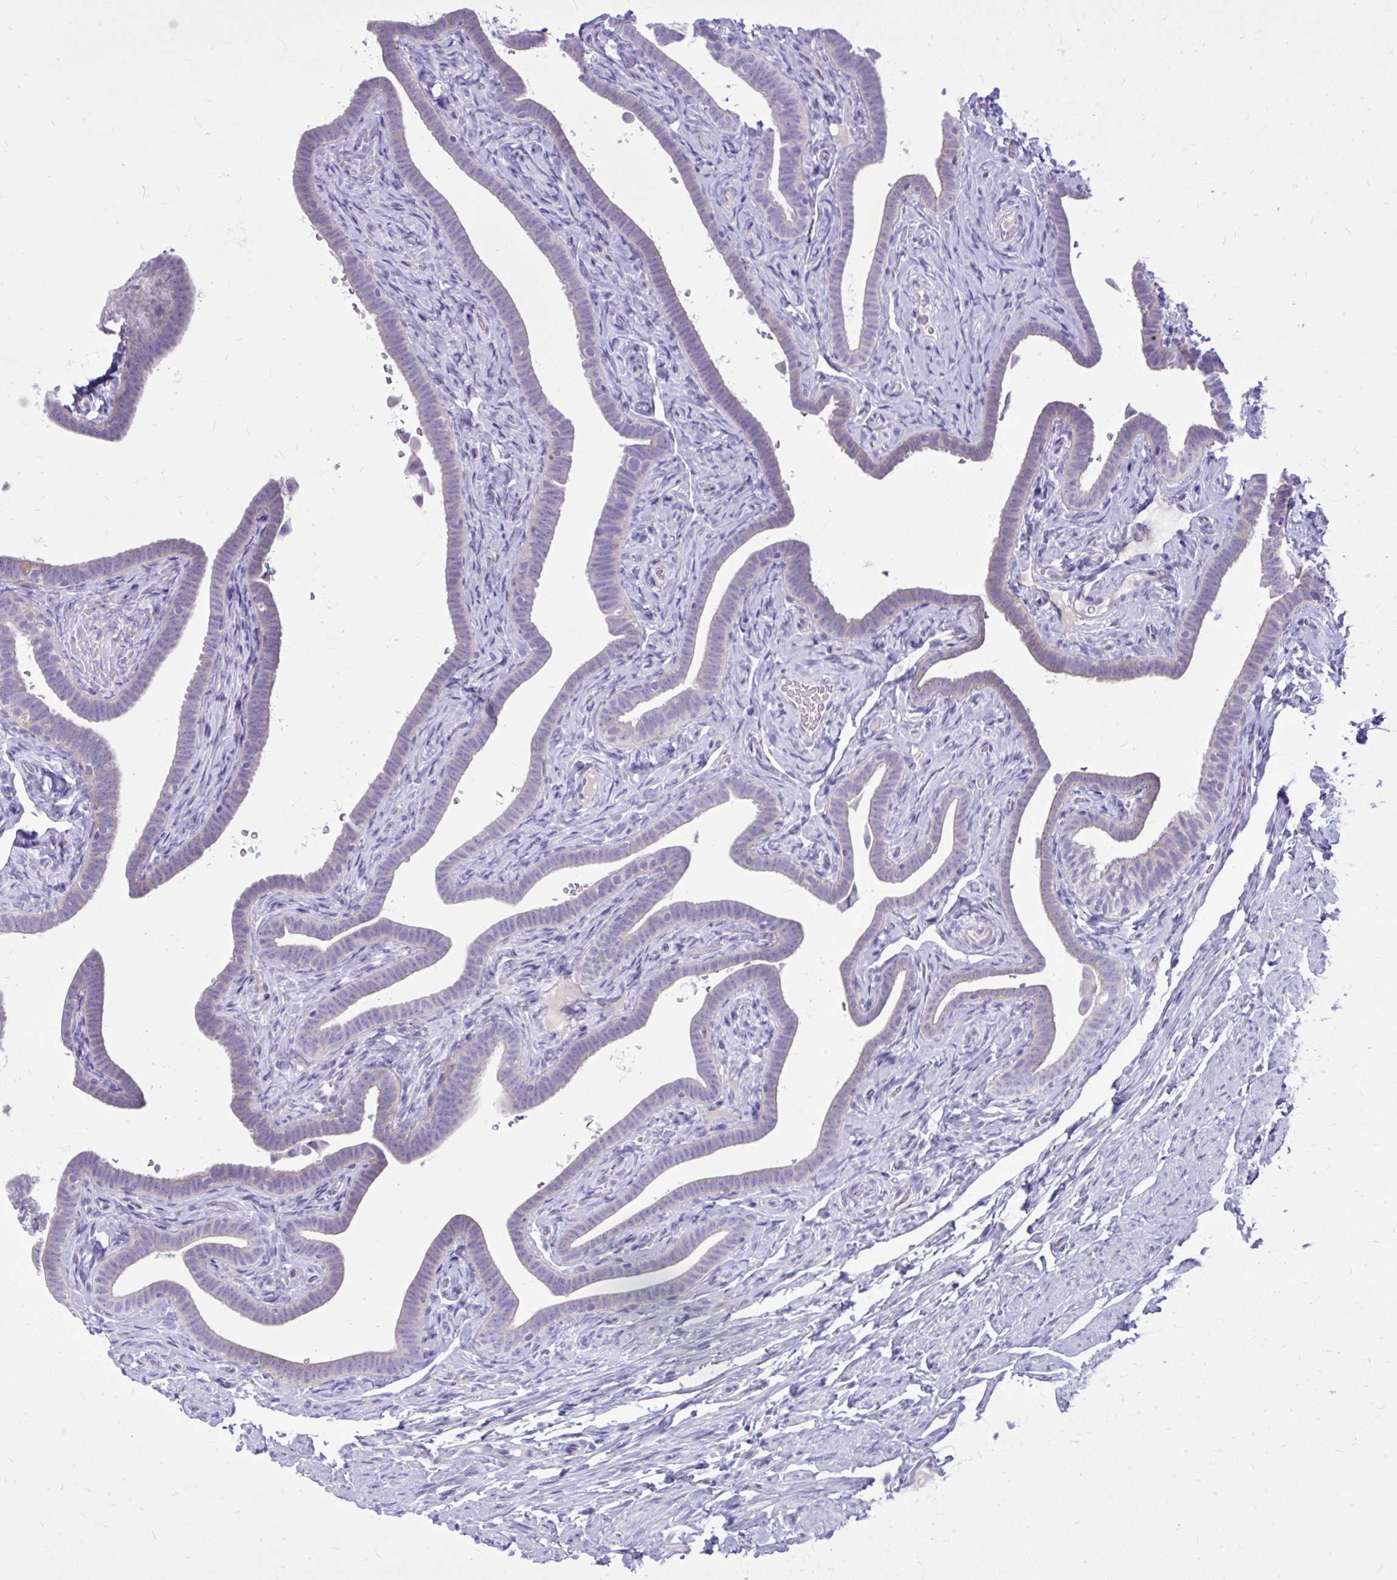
{"staining": {"intensity": "weak", "quantity": "<25%", "location": "cytoplasmic/membranous"}, "tissue": "fallopian tube", "cell_type": "Glandular cells", "image_type": "normal", "snomed": [{"axis": "morphology", "description": "Normal tissue, NOS"}, {"axis": "topography", "description": "Fallopian tube"}], "caption": "A histopathology image of fallopian tube stained for a protein demonstrates no brown staining in glandular cells.", "gene": "NNMT", "patient": {"sex": "female", "age": 69}}